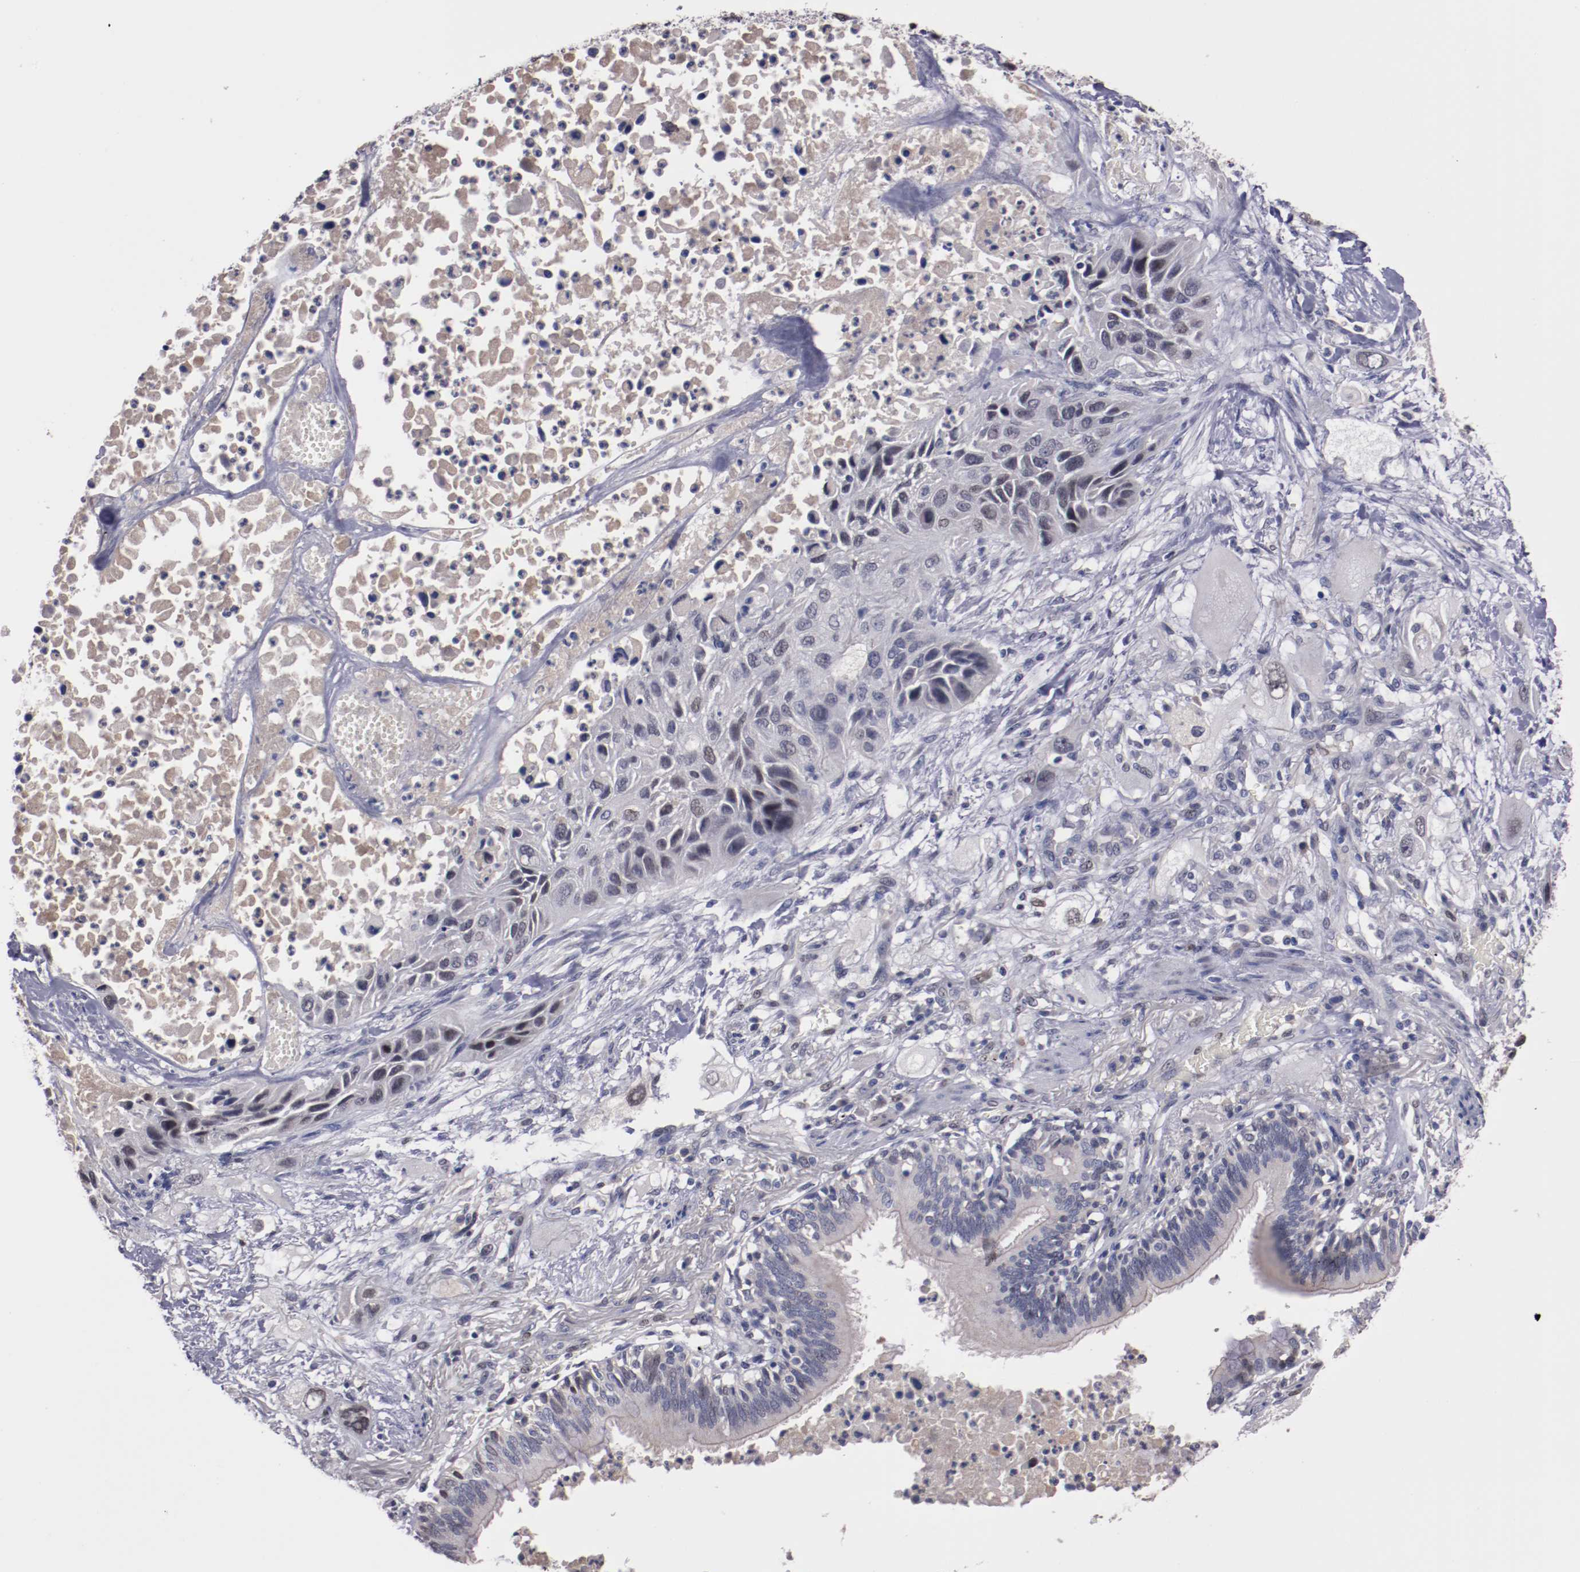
{"staining": {"intensity": "weak", "quantity": "<25%", "location": "nuclear"}, "tissue": "lung cancer", "cell_type": "Tumor cells", "image_type": "cancer", "snomed": [{"axis": "morphology", "description": "Squamous cell carcinoma, NOS"}, {"axis": "topography", "description": "Lung"}], "caption": "DAB (3,3'-diaminobenzidine) immunohistochemical staining of lung cancer (squamous cell carcinoma) displays no significant expression in tumor cells.", "gene": "FAM81A", "patient": {"sex": "female", "age": 76}}